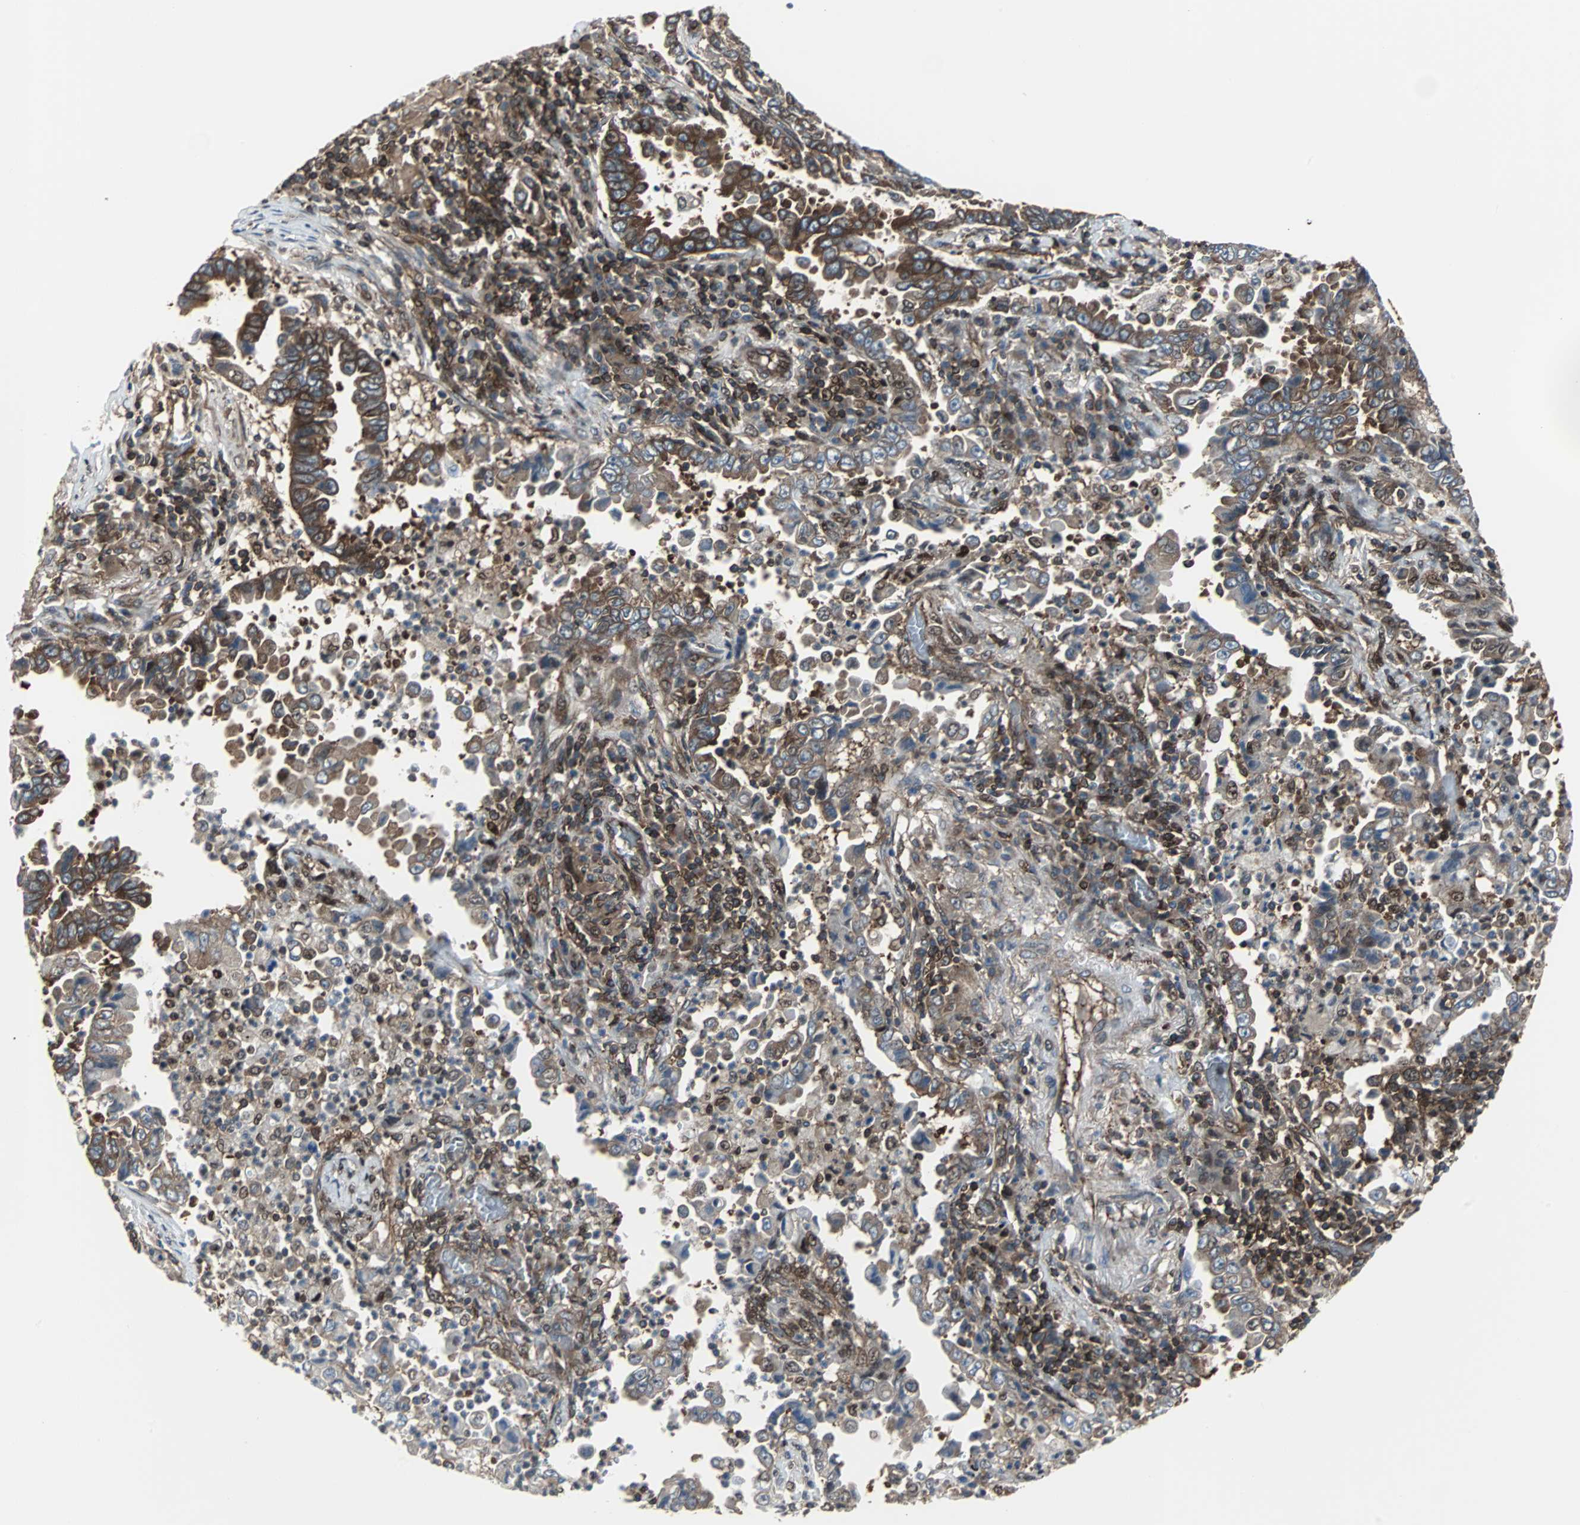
{"staining": {"intensity": "moderate", "quantity": ">75%", "location": "cytoplasmic/membranous"}, "tissue": "lung cancer", "cell_type": "Tumor cells", "image_type": "cancer", "snomed": [{"axis": "morphology", "description": "Normal tissue, NOS"}, {"axis": "morphology", "description": "Inflammation, NOS"}, {"axis": "morphology", "description": "Adenocarcinoma, NOS"}, {"axis": "topography", "description": "Lung"}], "caption": "Lung cancer stained with DAB (3,3'-diaminobenzidine) immunohistochemistry exhibits medium levels of moderate cytoplasmic/membranous expression in approximately >75% of tumor cells.", "gene": "RELA", "patient": {"sex": "female", "age": 64}}